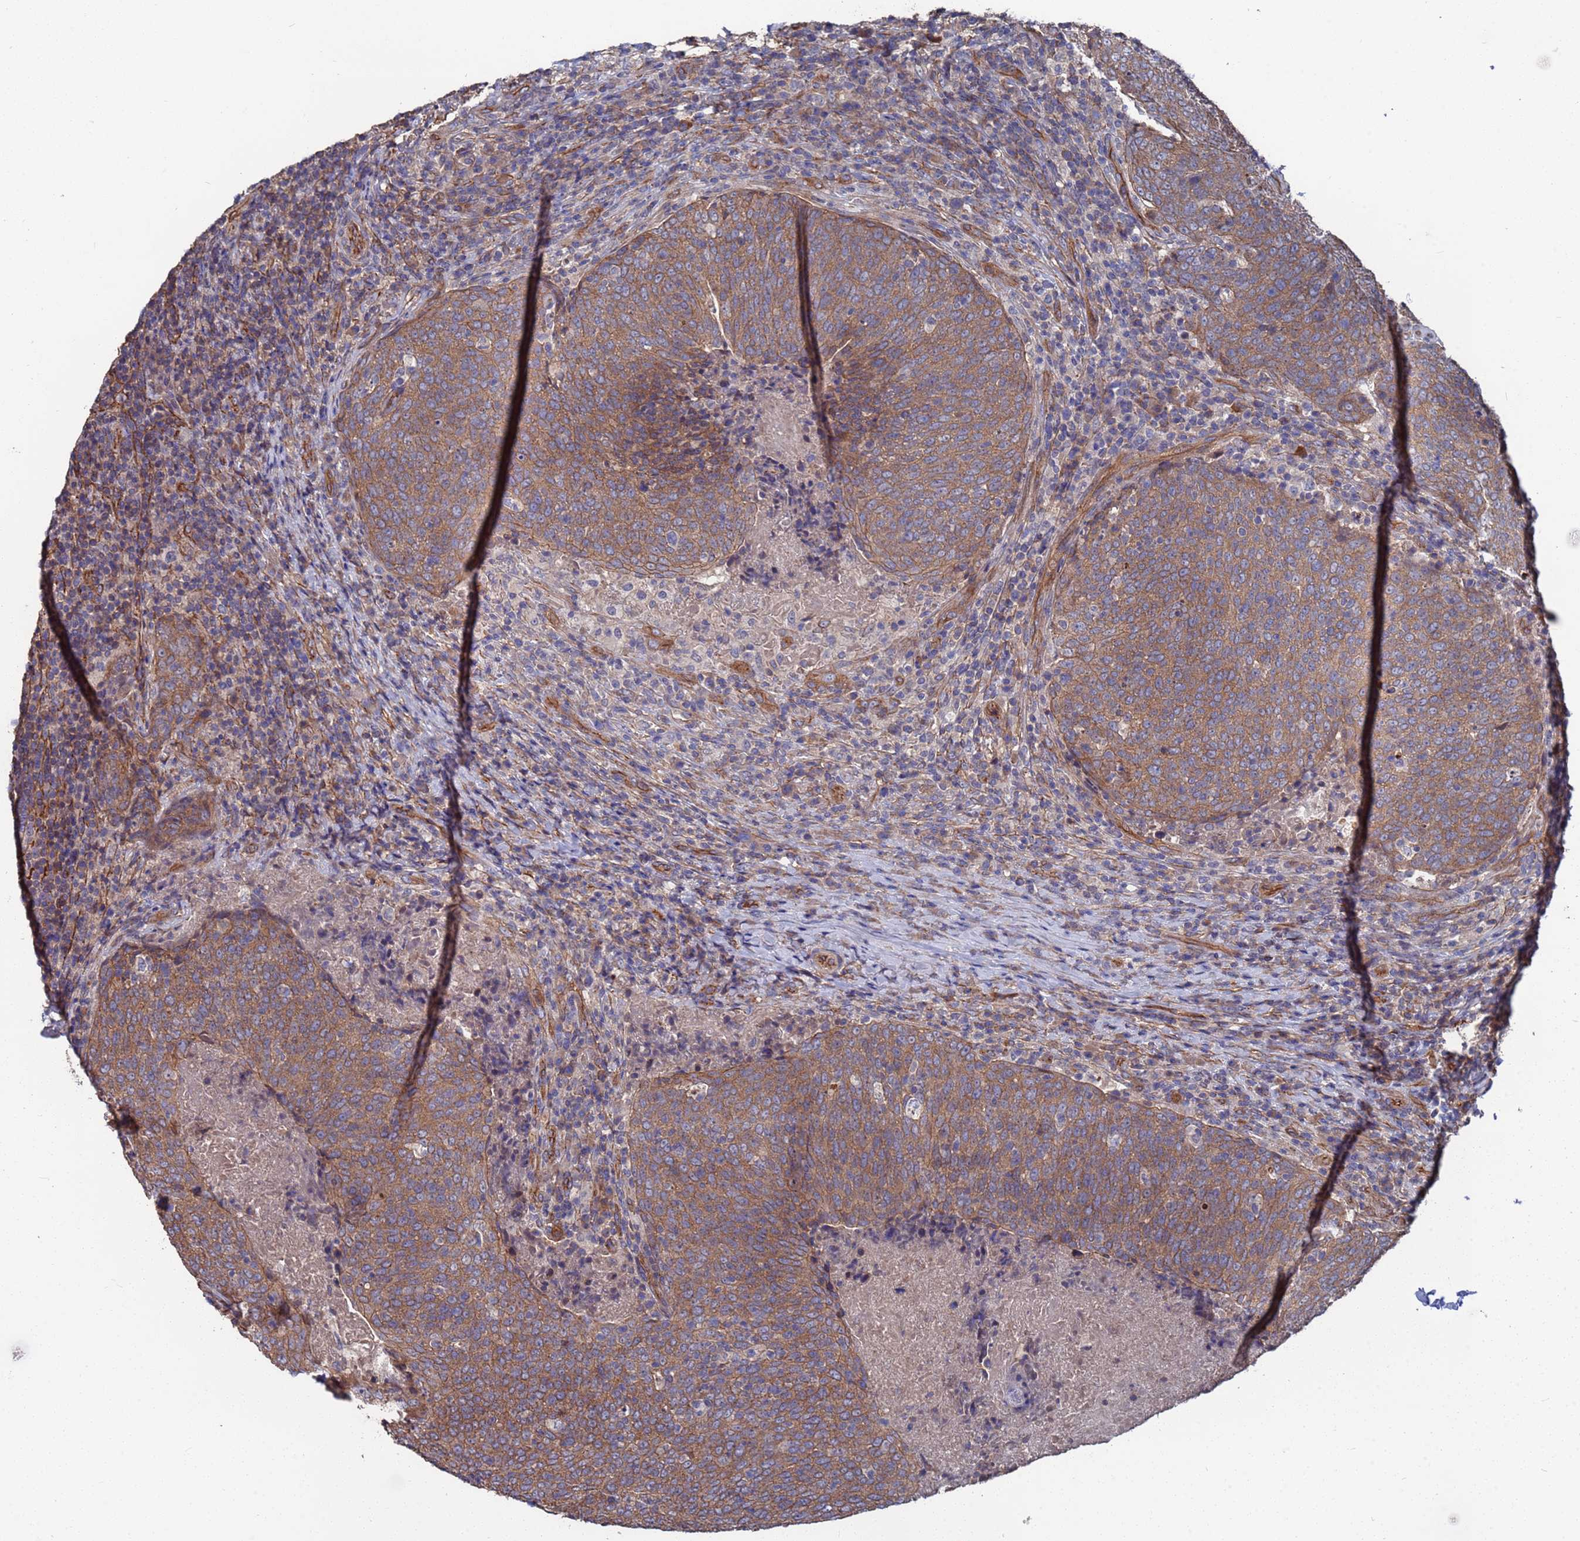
{"staining": {"intensity": "weak", "quantity": ">75%", "location": "cytoplasmic/membranous"}, "tissue": "head and neck cancer", "cell_type": "Tumor cells", "image_type": "cancer", "snomed": [{"axis": "morphology", "description": "Squamous cell carcinoma, NOS"}, {"axis": "morphology", "description": "Squamous cell carcinoma, metastatic, NOS"}, {"axis": "topography", "description": "Lymph node"}, {"axis": "topography", "description": "Head-Neck"}], "caption": "Head and neck cancer tissue shows weak cytoplasmic/membranous staining in about >75% of tumor cells, visualized by immunohistochemistry. The staining was performed using DAB, with brown indicating positive protein expression. Nuclei are stained blue with hematoxylin.", "gene": "NDUFAF6", "patient": {"sex": "male", "age": 62}}